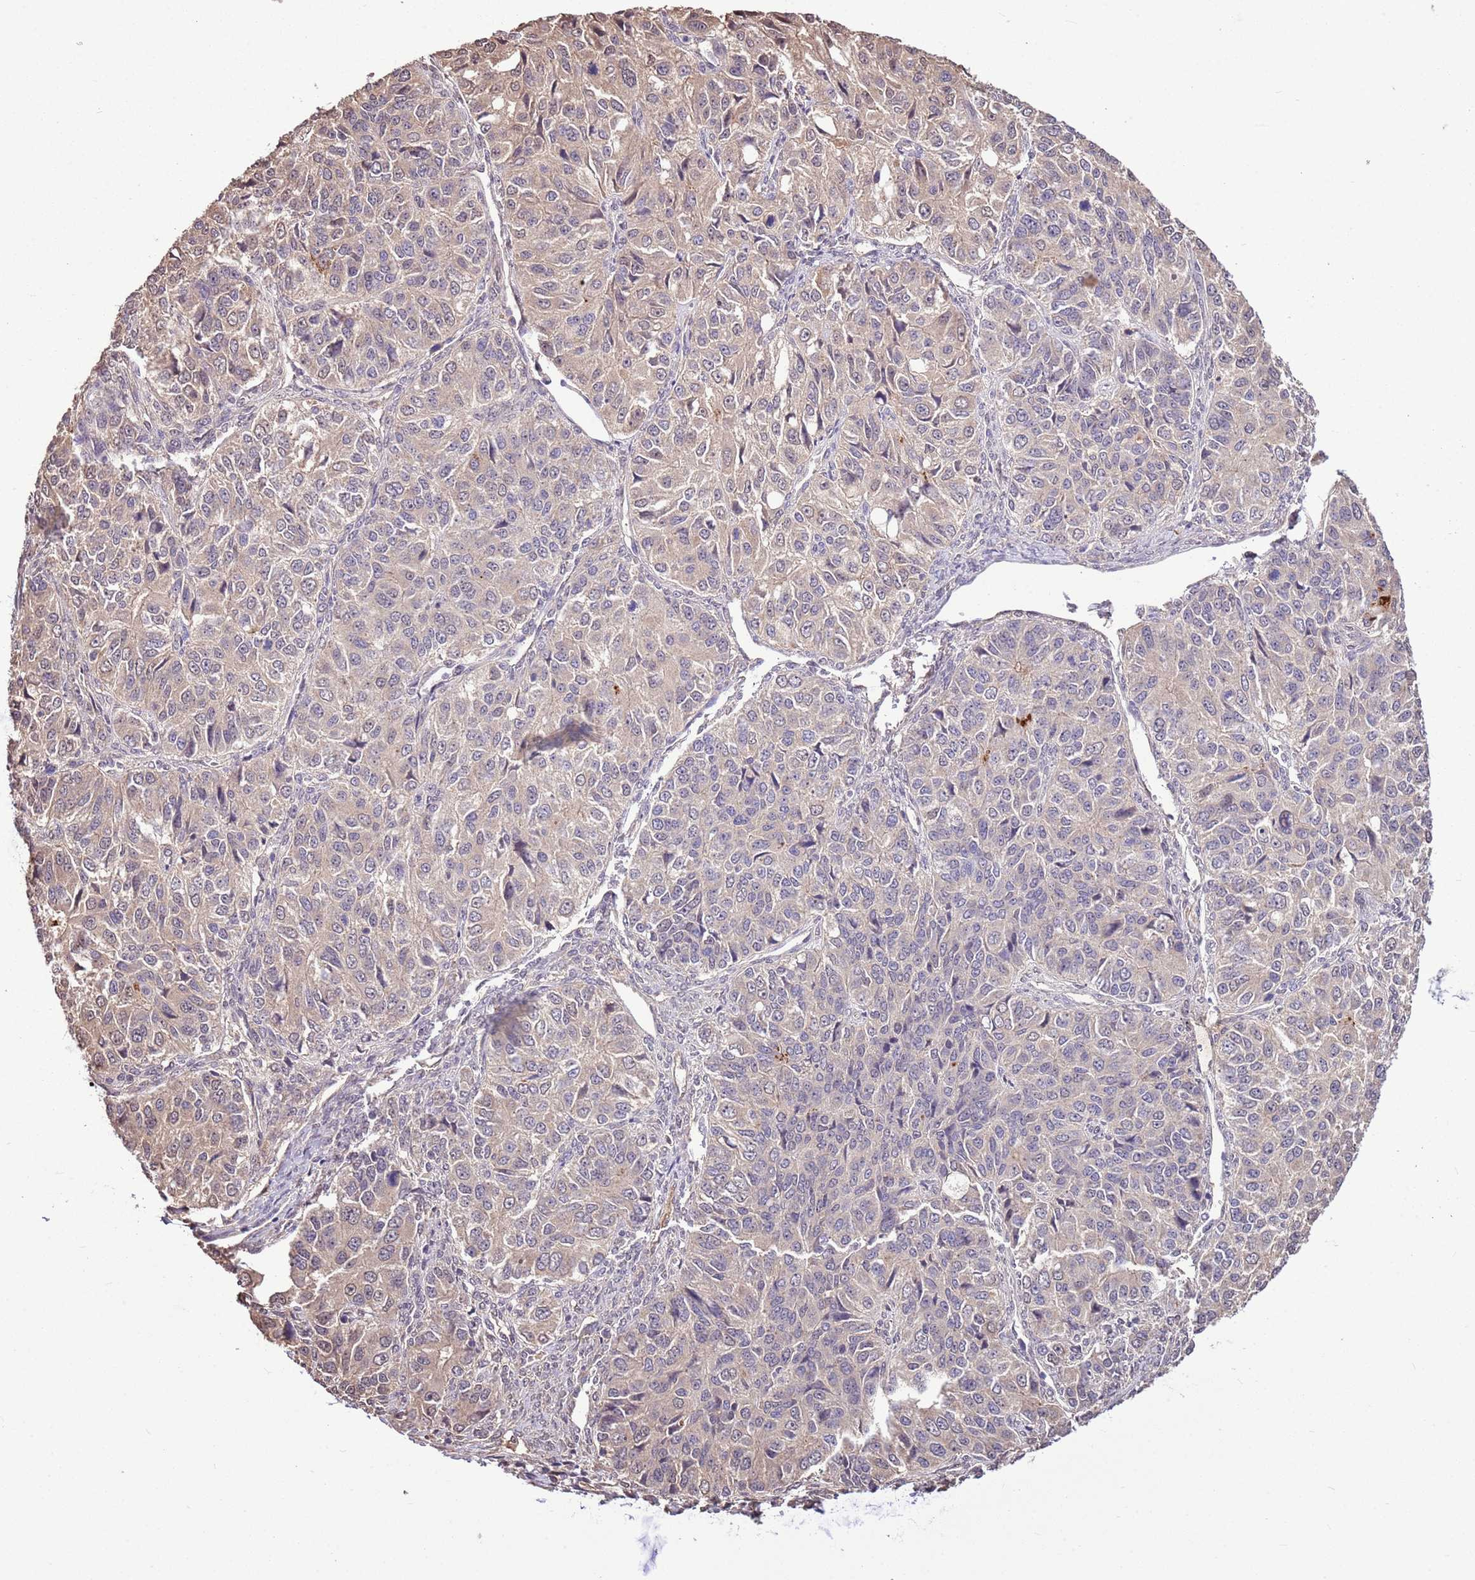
{"staining": {"intensity": "negative", "quantity": "none", "location": "none"}, "tissue": "ovarian cancer", "cell_type": "Tumor cells", "image_type": "cancer", "snomed": [{"axis": "morphology", "description": "Carcinoma, endometroid"}, {"axis": "topography", "description": "Ovary"}], "caption": "Protein analysis of endometroid carcinoma (ovarian) reveals no significant staining in tumor cells.", "gene": "BBS5", "patient": {"sex": "female", "age": 51}}